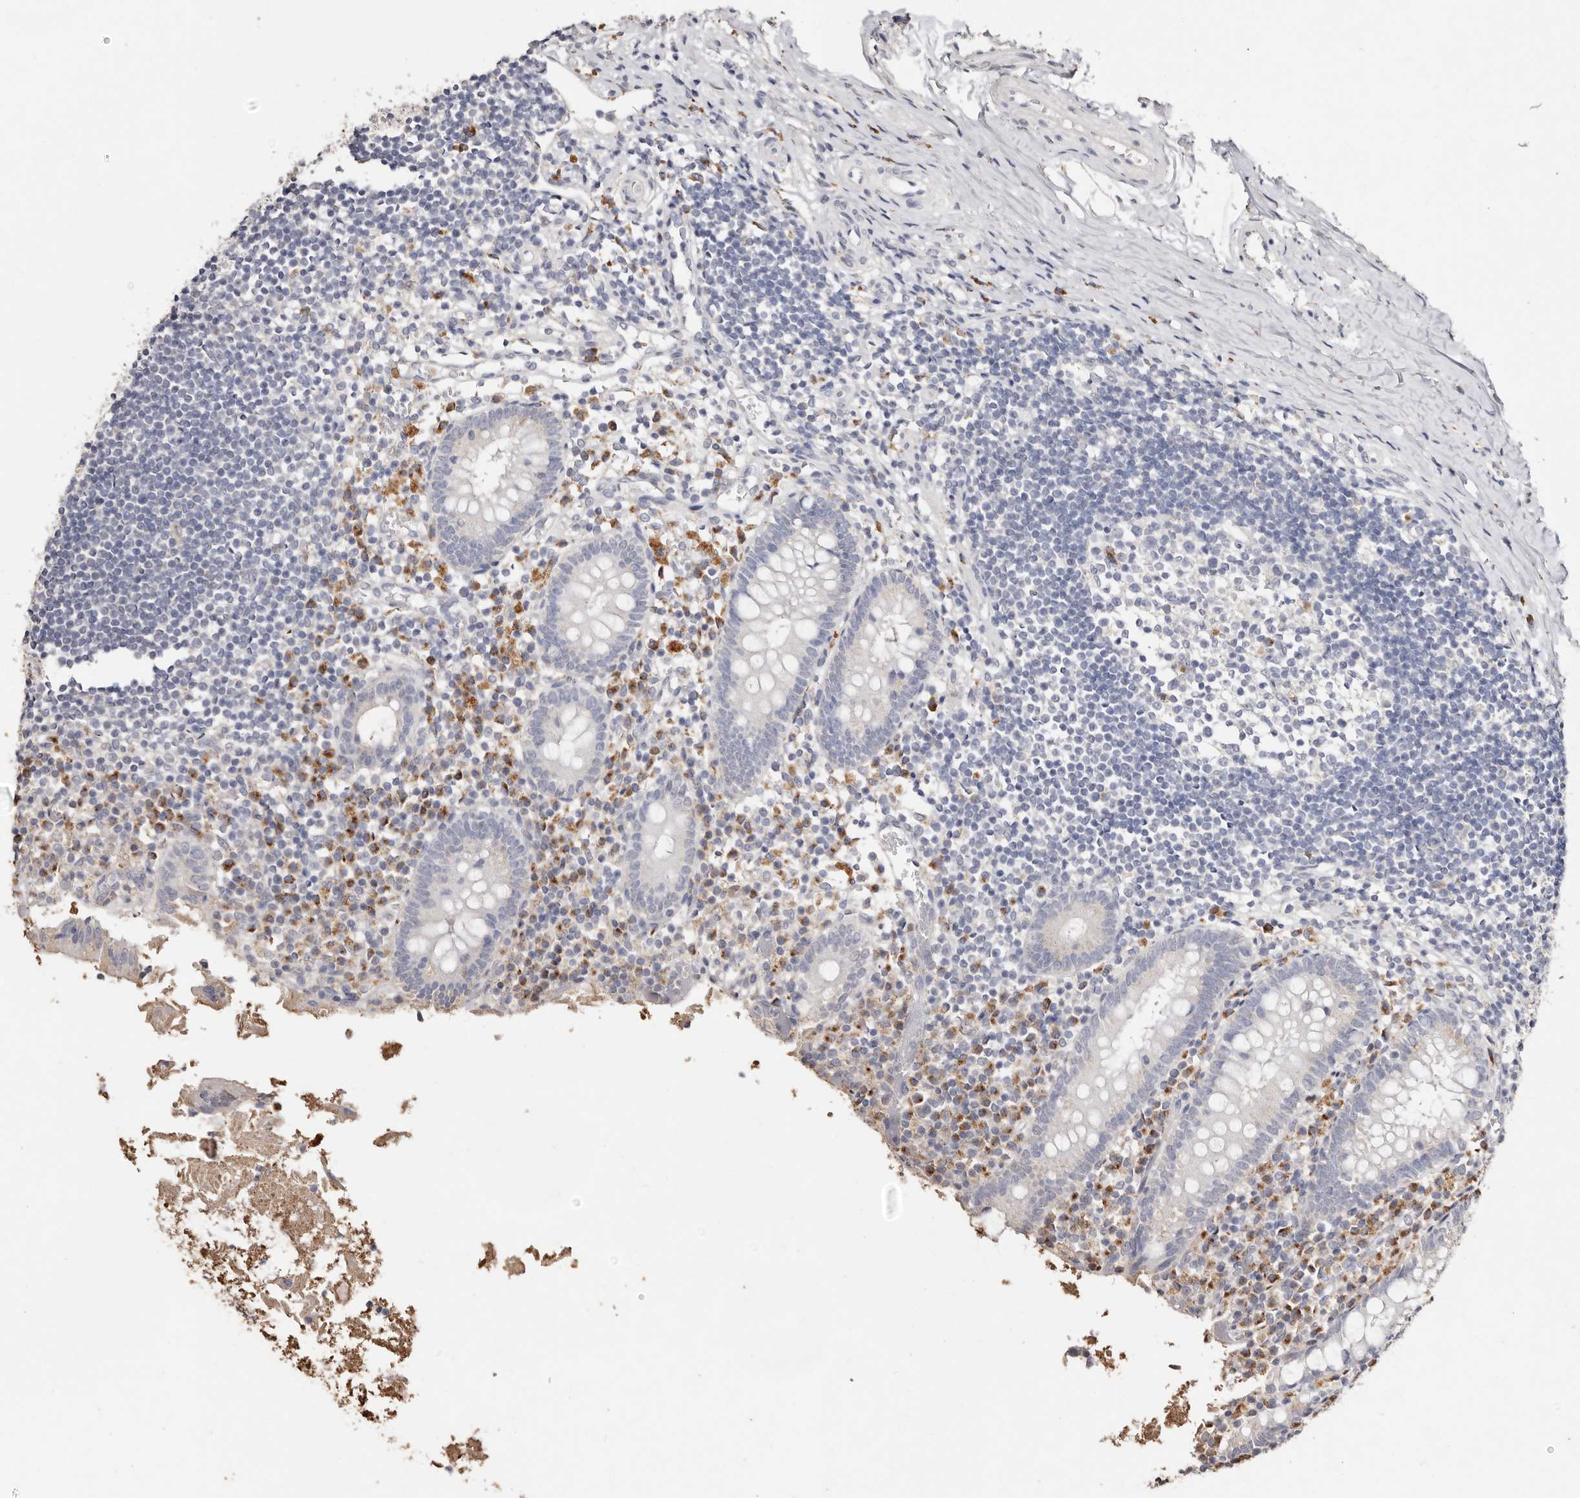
{"staining": {"intensity": "negative", "quantity": "none", "location": "none"}, "tissue": "appendix", "cell_type": "Glandular cells", "image_type": "normal", "snomed": [{"axis": "morphology", "description": "Normal tissue, NOS"}, {"axis": "topography", "description": "Appendix"}], "caption": "The histopathology image shows no staining of glandular cells in normal appendix. (DAB (3,3'-diaminobenzidine) immunohistochemistry visualized using brightfield microscopy, high magnification).", "gene": "LGALS7B", "patient": {"sex": "female", "age": 17}}